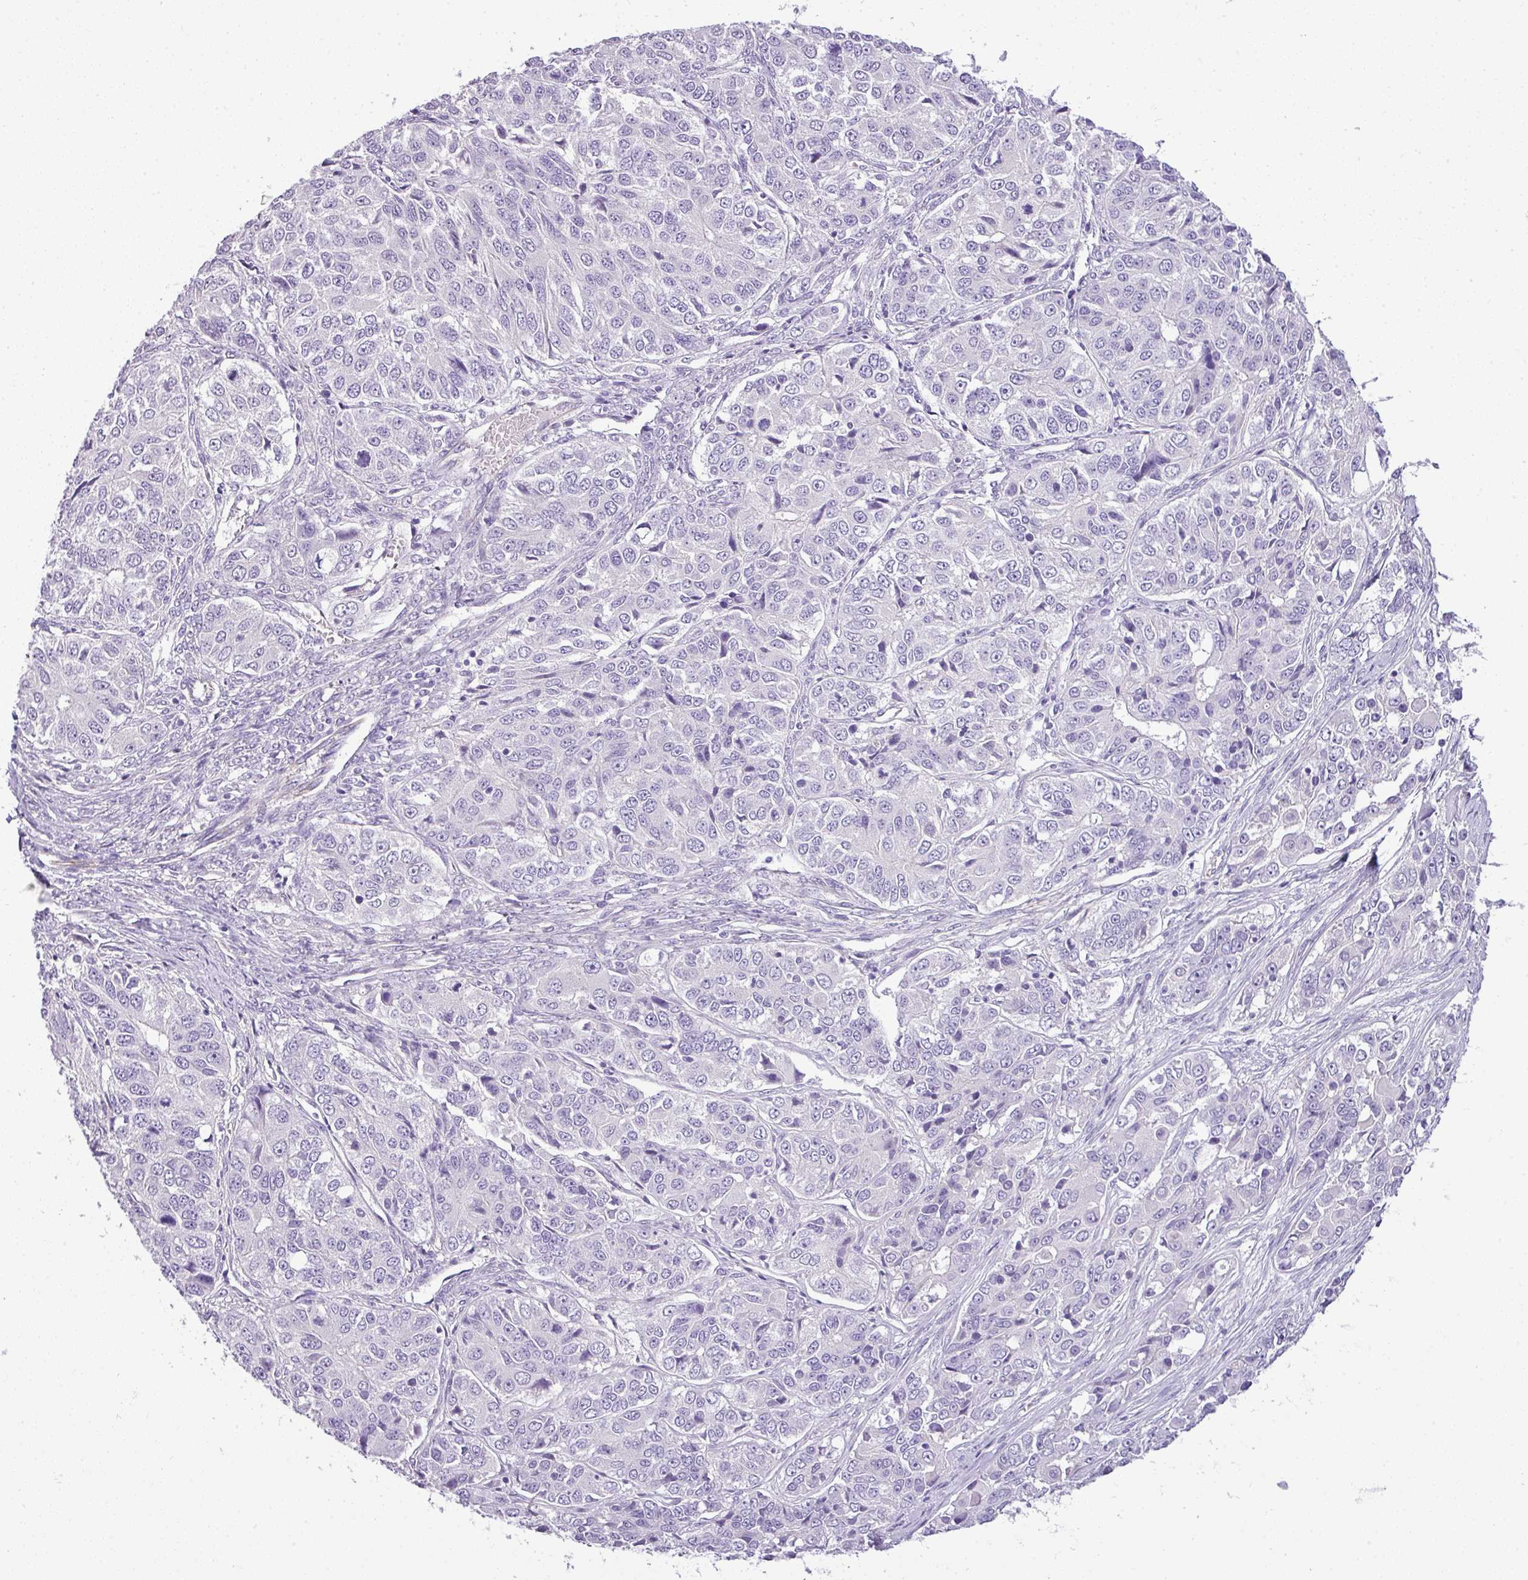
{"staining": {"intensity": "negative", "quantity": "none", "location": "none"}, "tissue": "ovarian cancer", "cell_type": "Tumor cells", "image_type": "cancer", "snomed": [{"axis": "morphology", "description": "Carcinoma, endometroid"}, {"axis": "topography", "description": "Ovary"}], "caption": "IHC image of neoplastic tissue: human ovarian cancer (endometroid carcinoma) stained with DAB (3,3'-diaminobenzidine) demonstrates no significant protein staining in tumor cells. (DAB (3,3'-diaminobenzidine) IHC visualized using brightfield microscopy, high magnification).", "gene": "ENSG00000273748", "patient": {"sex": "female", "age": 51}}